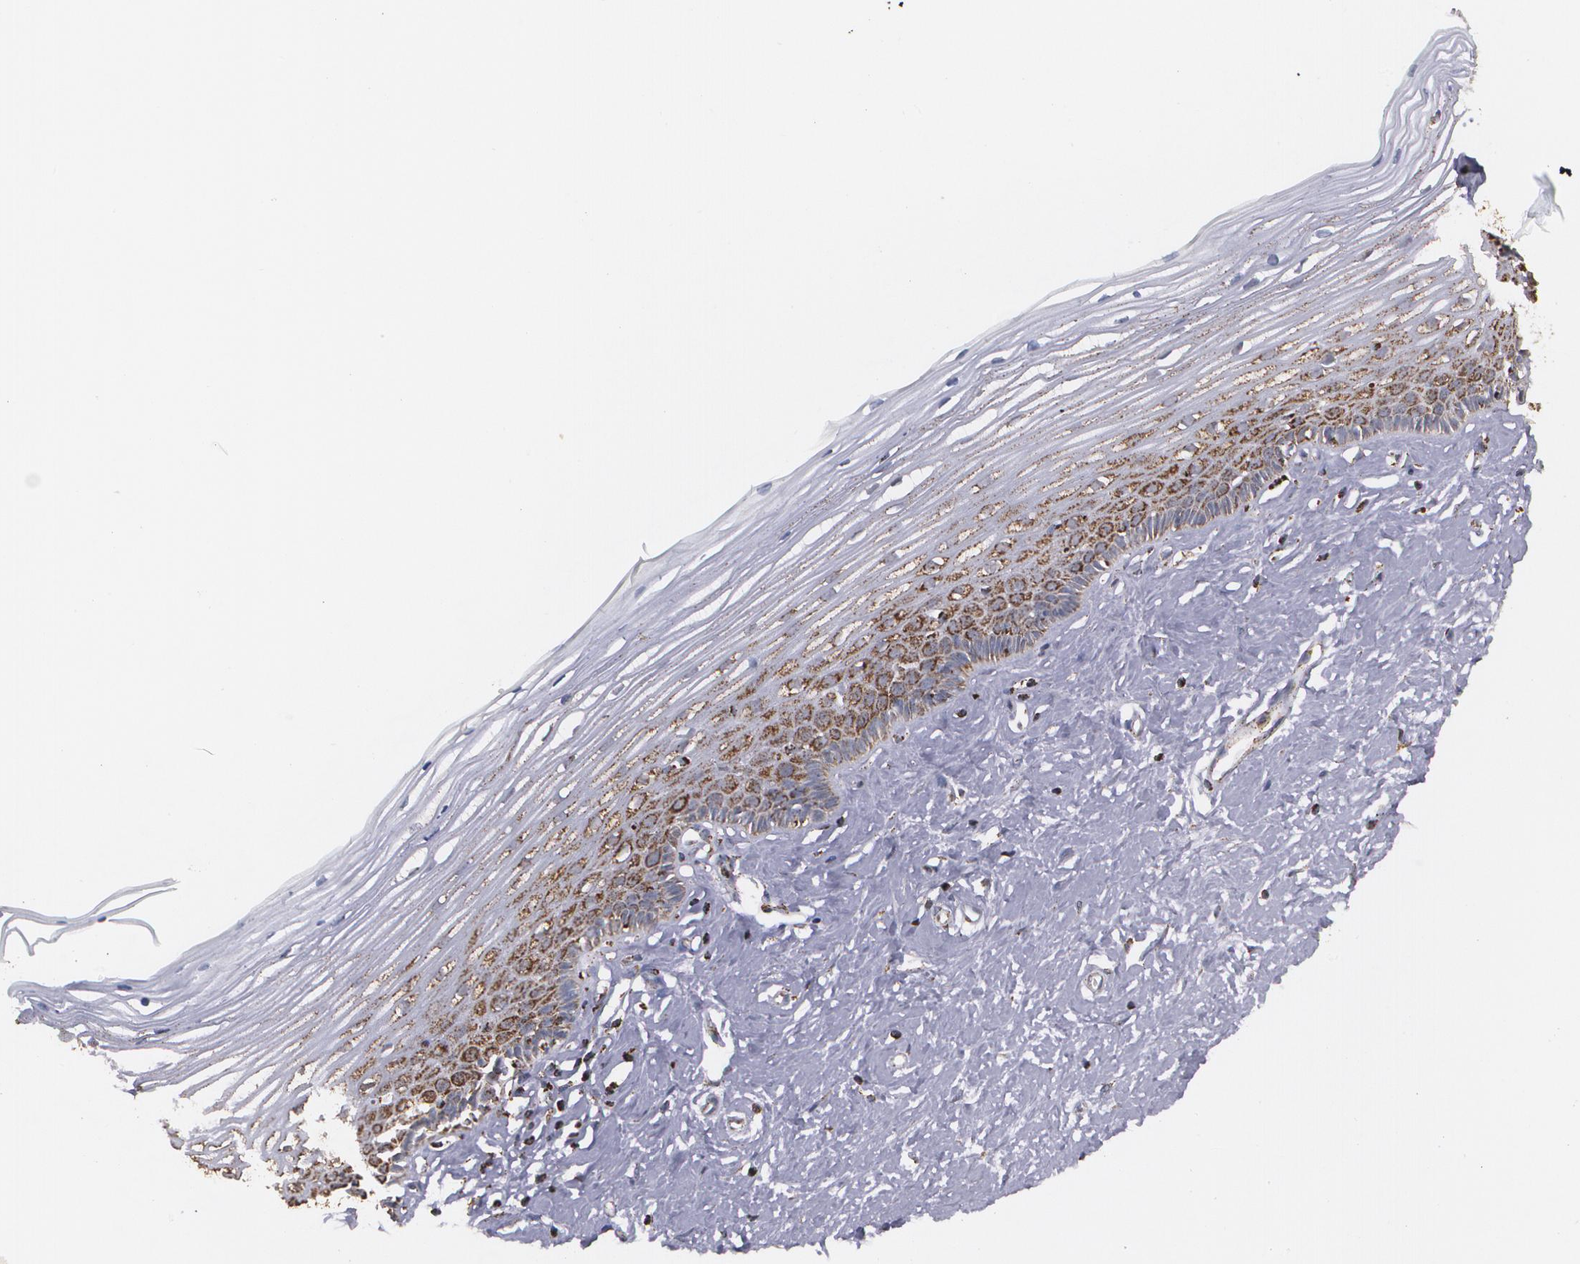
{"staining": {"intensity": "moderate", "quantity": ">75%", "location": "cytoplasmic/membranous"}, "tissue": "cervix", "cell_type": "Glandular cells", "image_type": "normal", "snomed": [{"axis": "morphology", "description": "Normal tissue, NOS"}, {"axis": "topography", "description": "Cervix"}], "caption": "A brown stain highlights moderate cytoplasmic/membranous staining of a protein in glandular cells of normal cervix. Nuclei are stained in blue.", "gene": "HSPD1", "patient": {"sex": "female", "age": 40}}